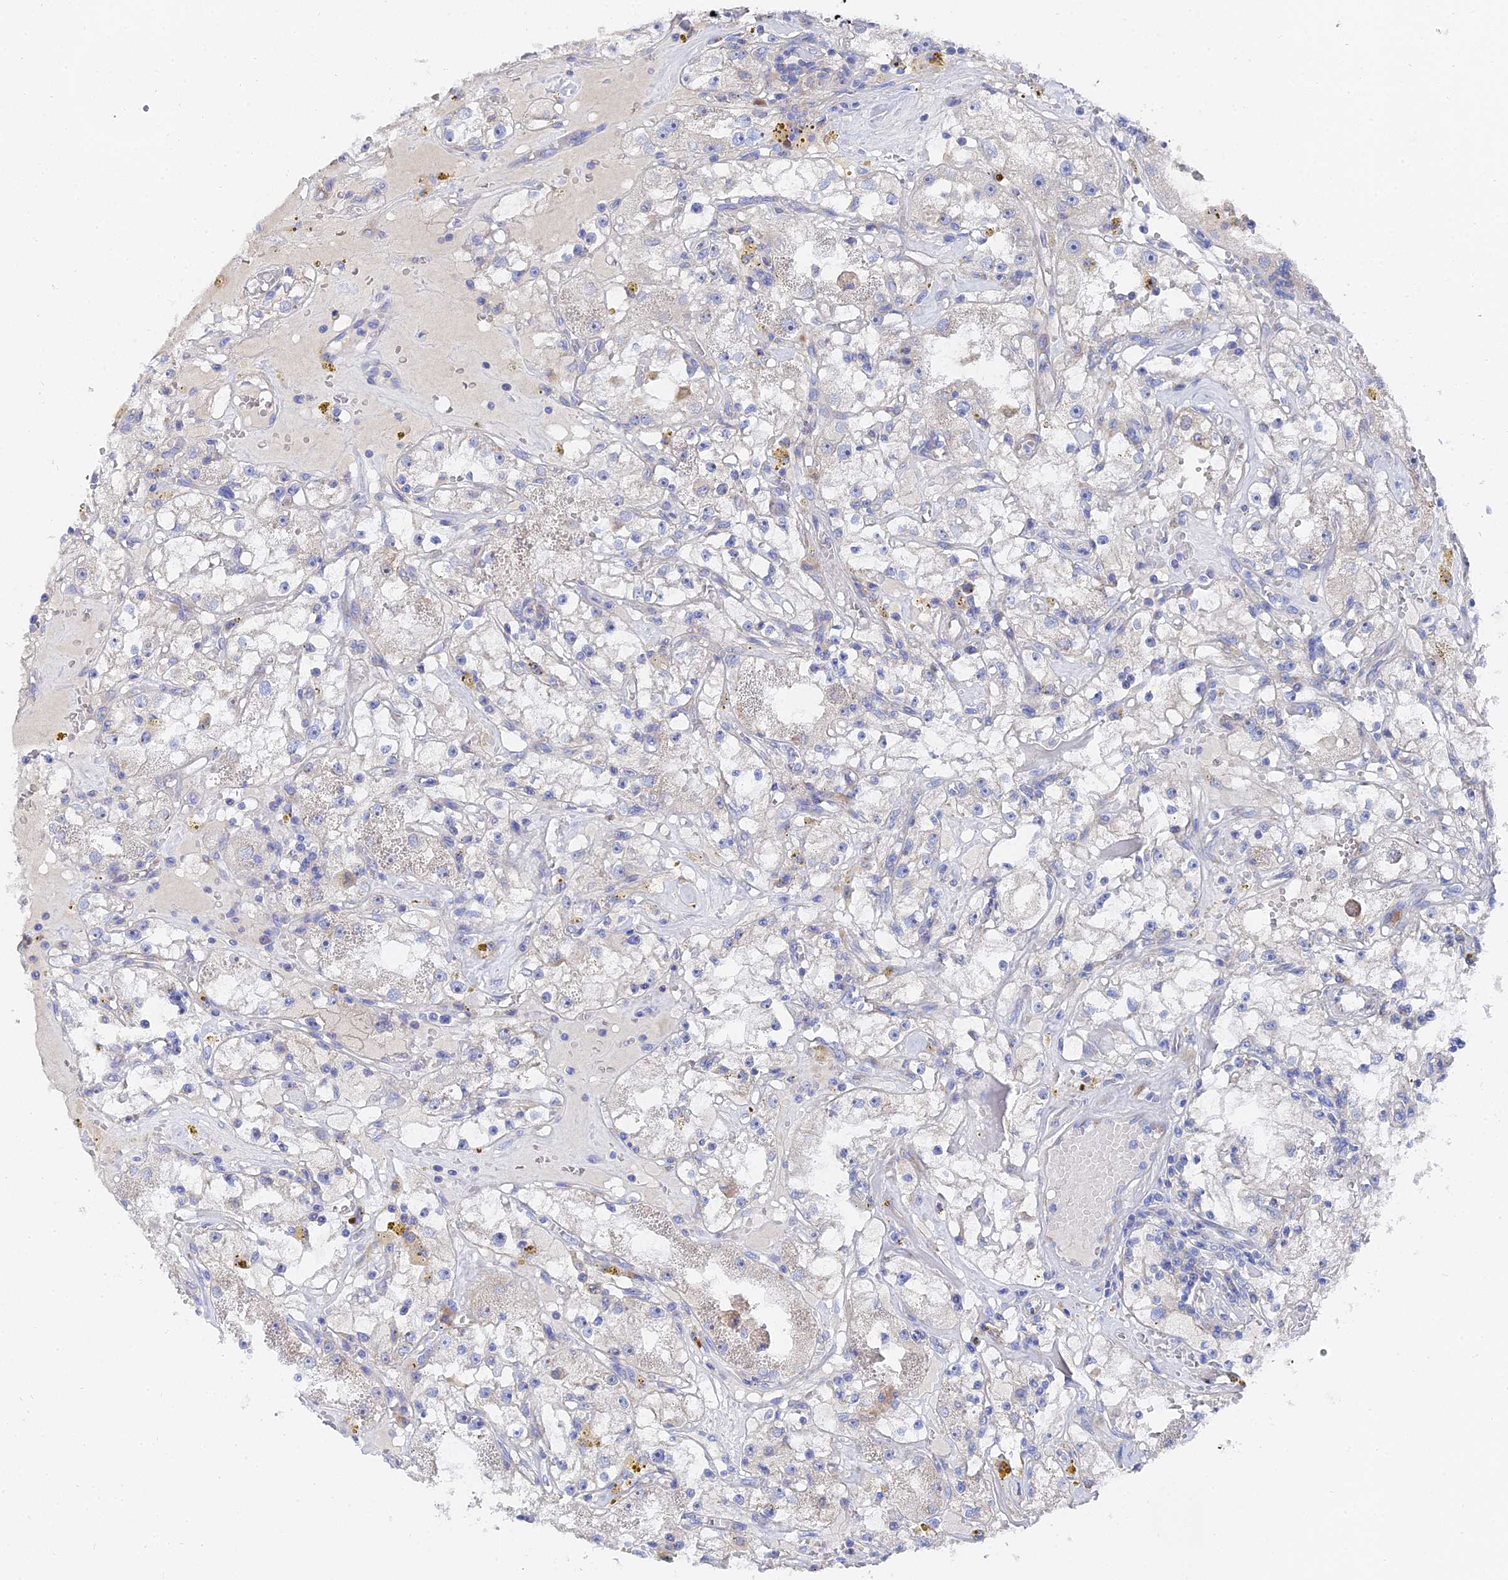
{"staining": {"intensity": "negative", "quantity": "none", "location": "none"}, "tissue": "renal cancer", "cell_type": "Tumor cells", "image_type": "cancer", "snomed": [{"axis": "morphology", "description": "Adenocarcinoma, NOS"}, {"axis": "topography", "description": "Kidney"}], "caption": "This is an IHC image of human renal cancer. There is no expression in tumor cells.", "gene": "PTTG1", "patient": {"sex": "male", "age": 56}}